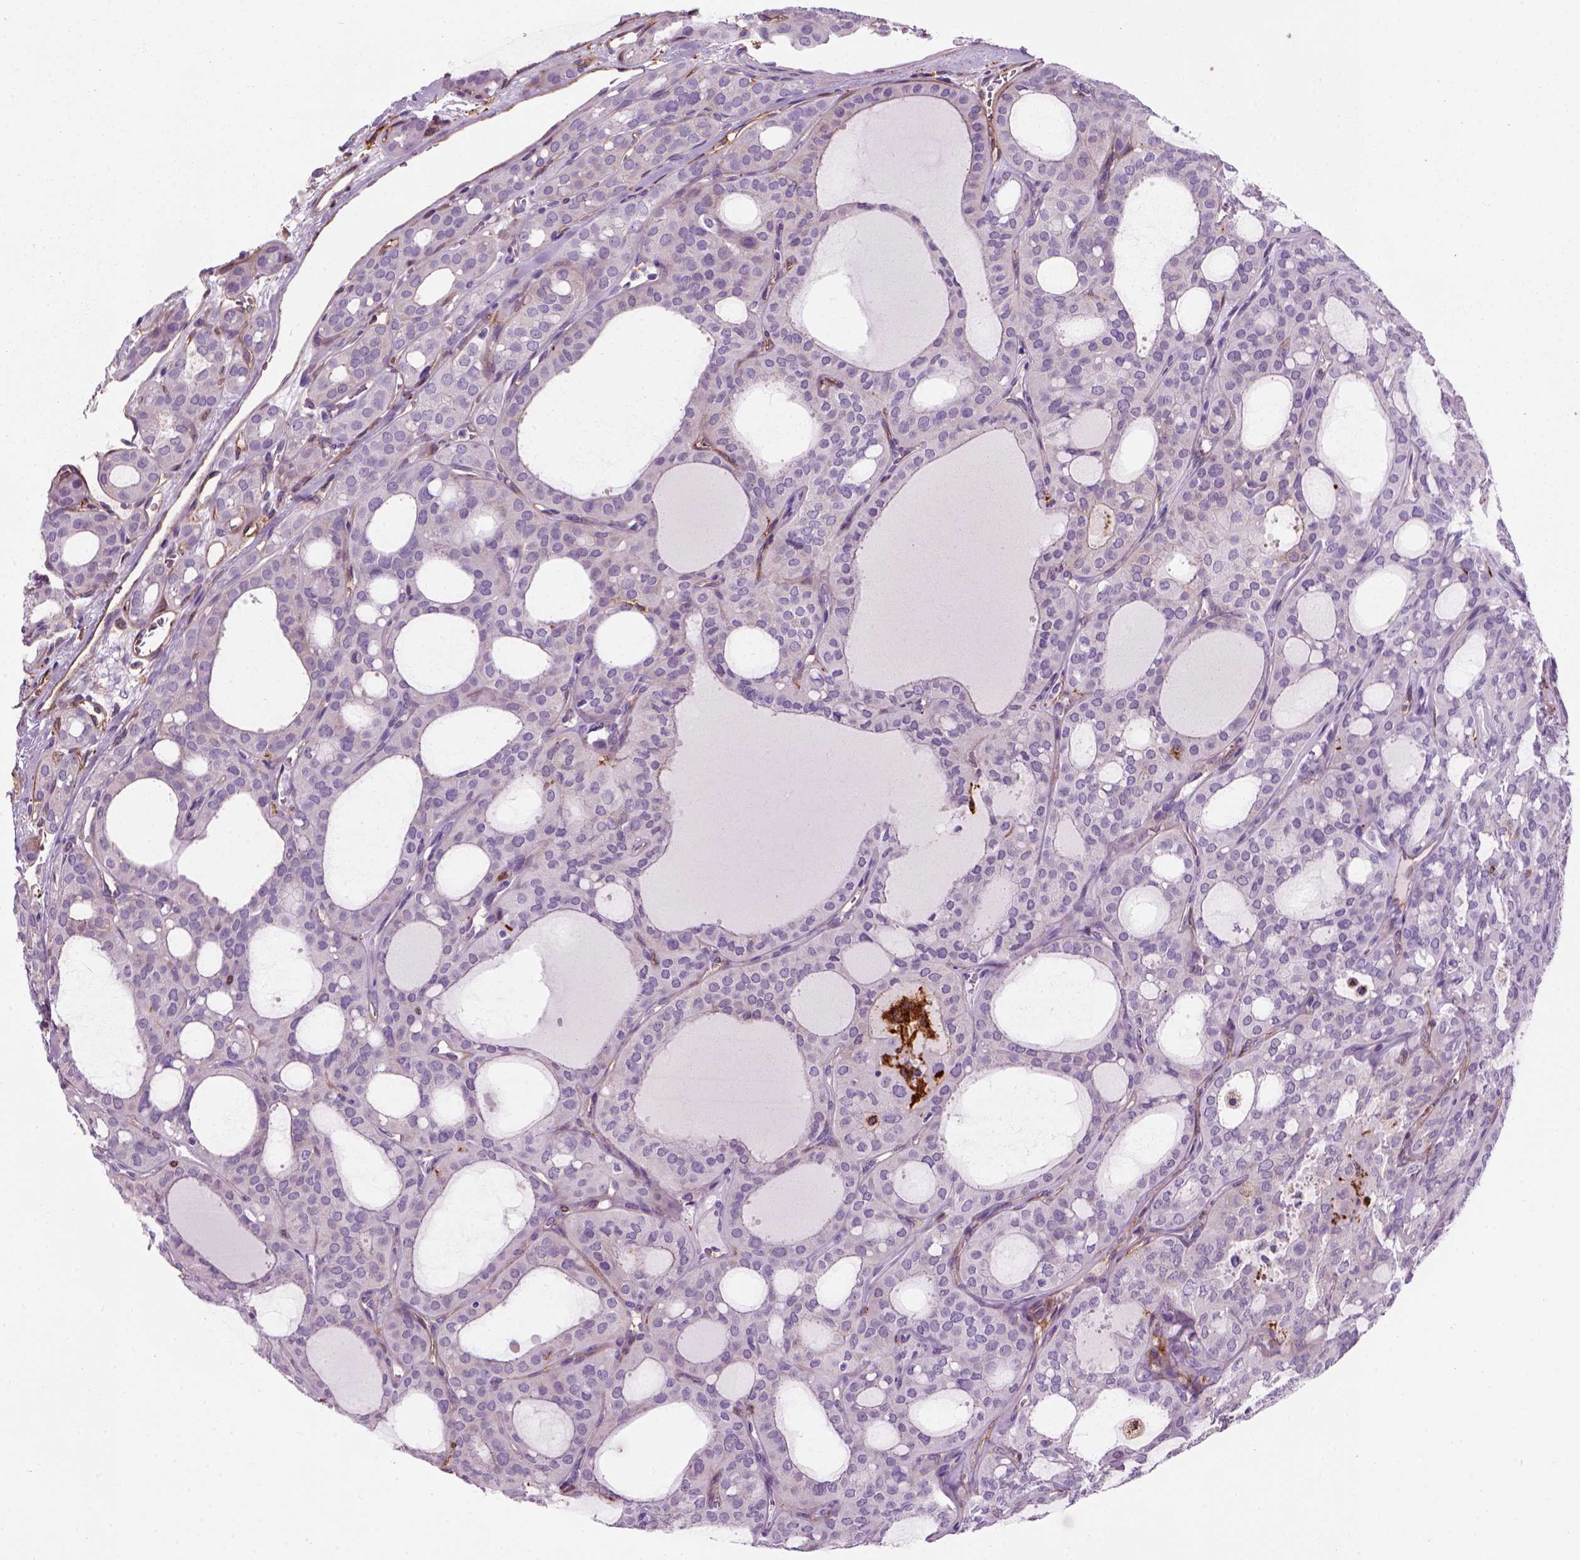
{"staining": {"intensity": "negative", "quantity": "none", "location": "none"}, "tissue": "thyroid cancer", "cell_type": "Tumor cells", "image_type": "cancer", "snomed": [{"axis": "morphology", "description": "Follicular adenoma carcinoma, NOS"}, {"axis": "topography", "description": "Thyroid gland"}], "caption": "This is a histopathology image of immunohistochemistry (IHC) staining of thyroid cancer, which shows no staining in tumor cells.", "gene": "MARCKS", "patient": {"sex": "male", "age": 75}}